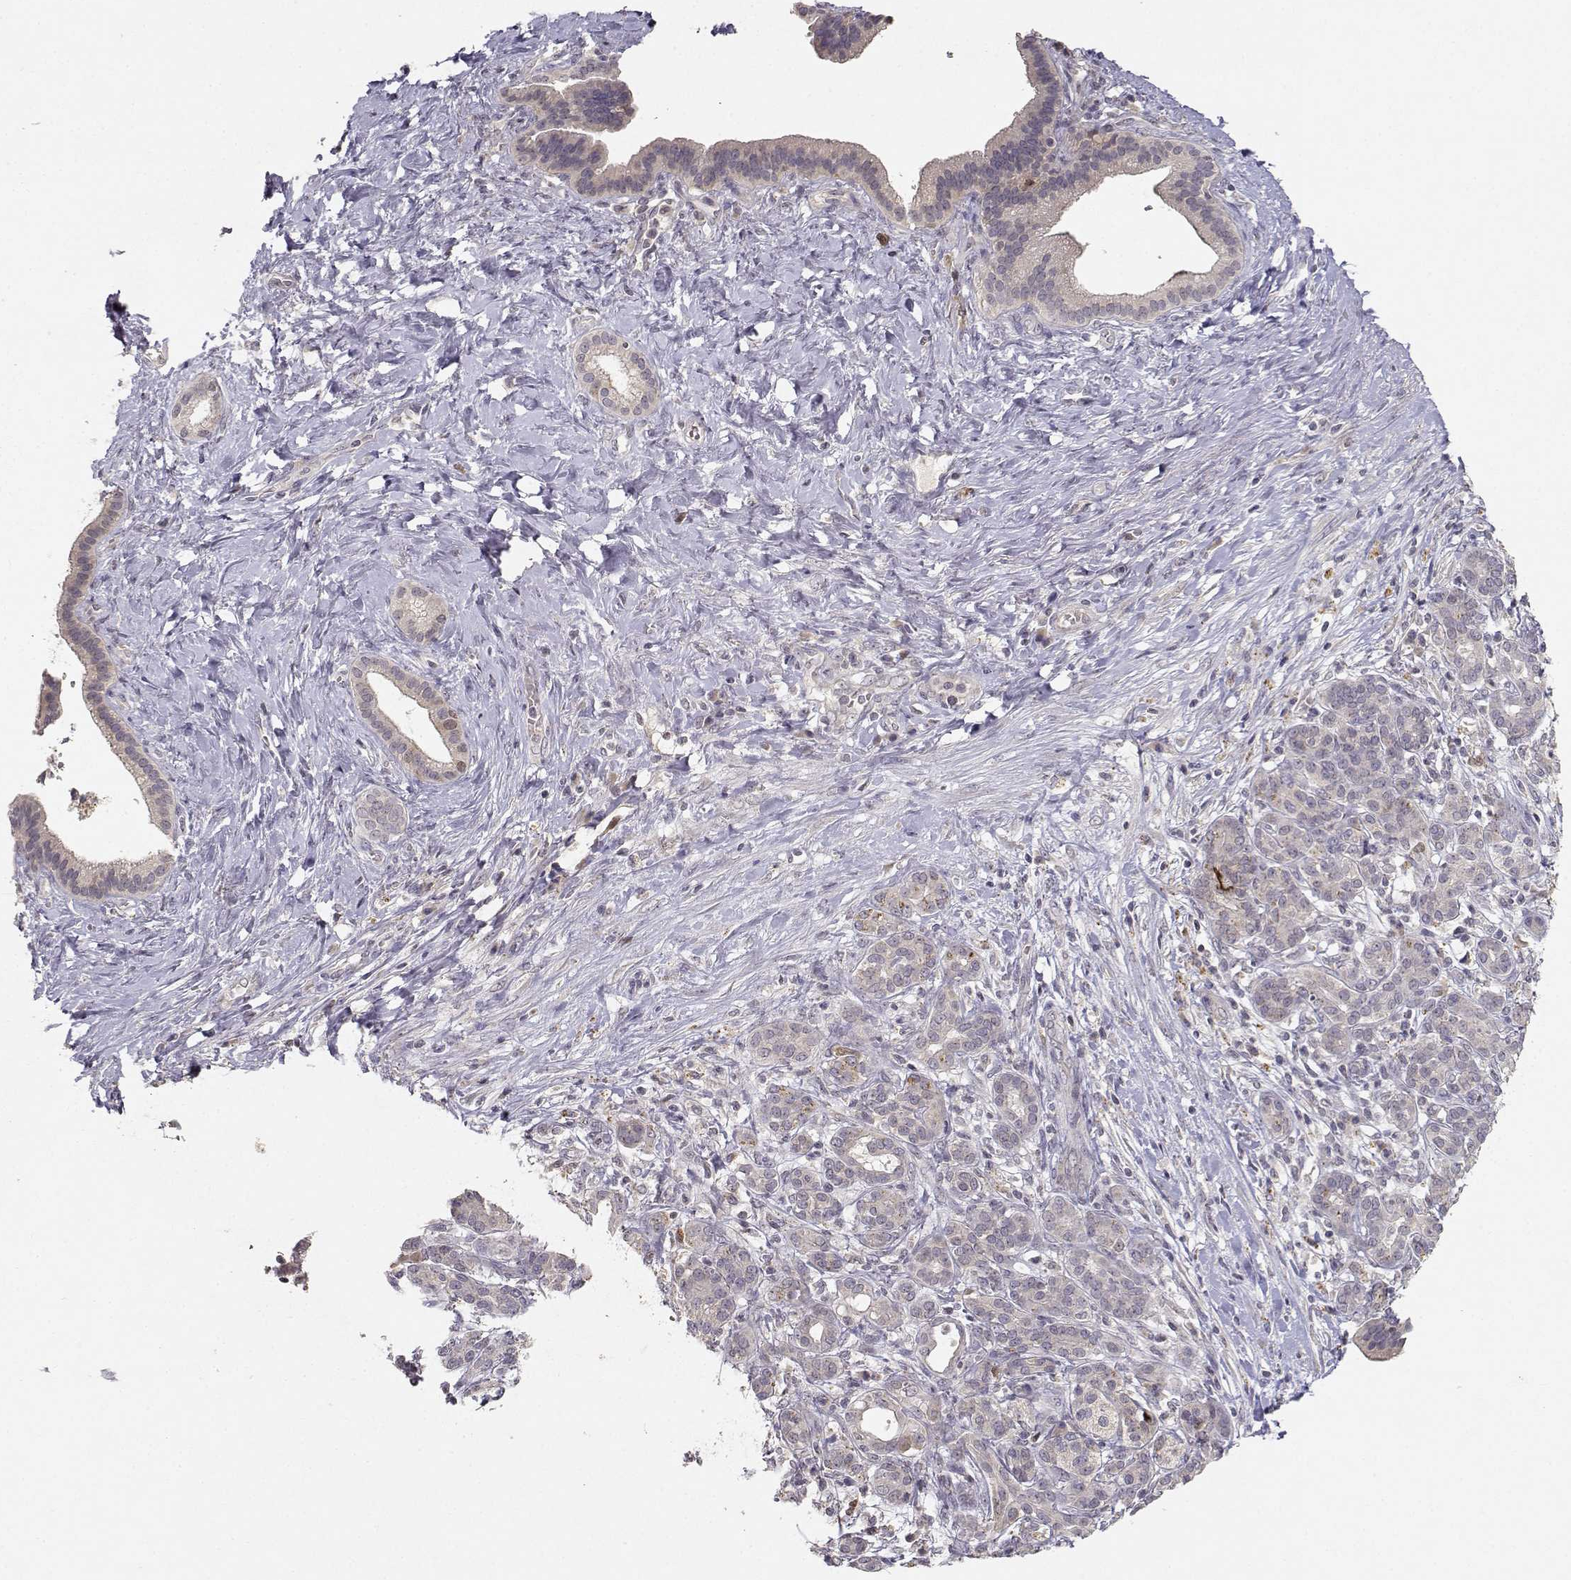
{"staining": {"intensity": "negative", "quantity": "none", "location": "none"}, "tissue": "pancreatic cancer", "cell_type": "Tumor cells", "image_type": "cancer", "snomed": [{"axis": "morphology", "description": "Adenocarcinoma, NOS"}, {"axis": "topography", "description": "Pancreas"}], "caption": "Immunohistochemistry image of neoplastic tissue: pancreatic cancer stained with DAB displays no significant protein expression in tumor cells. (Brightfield microscopy of DAB (3,3'-diaminobenzidine) immunohistochemistry at high magnification).", "gene": "RAD51", "patient": {"sex": "male", "age": 44}}